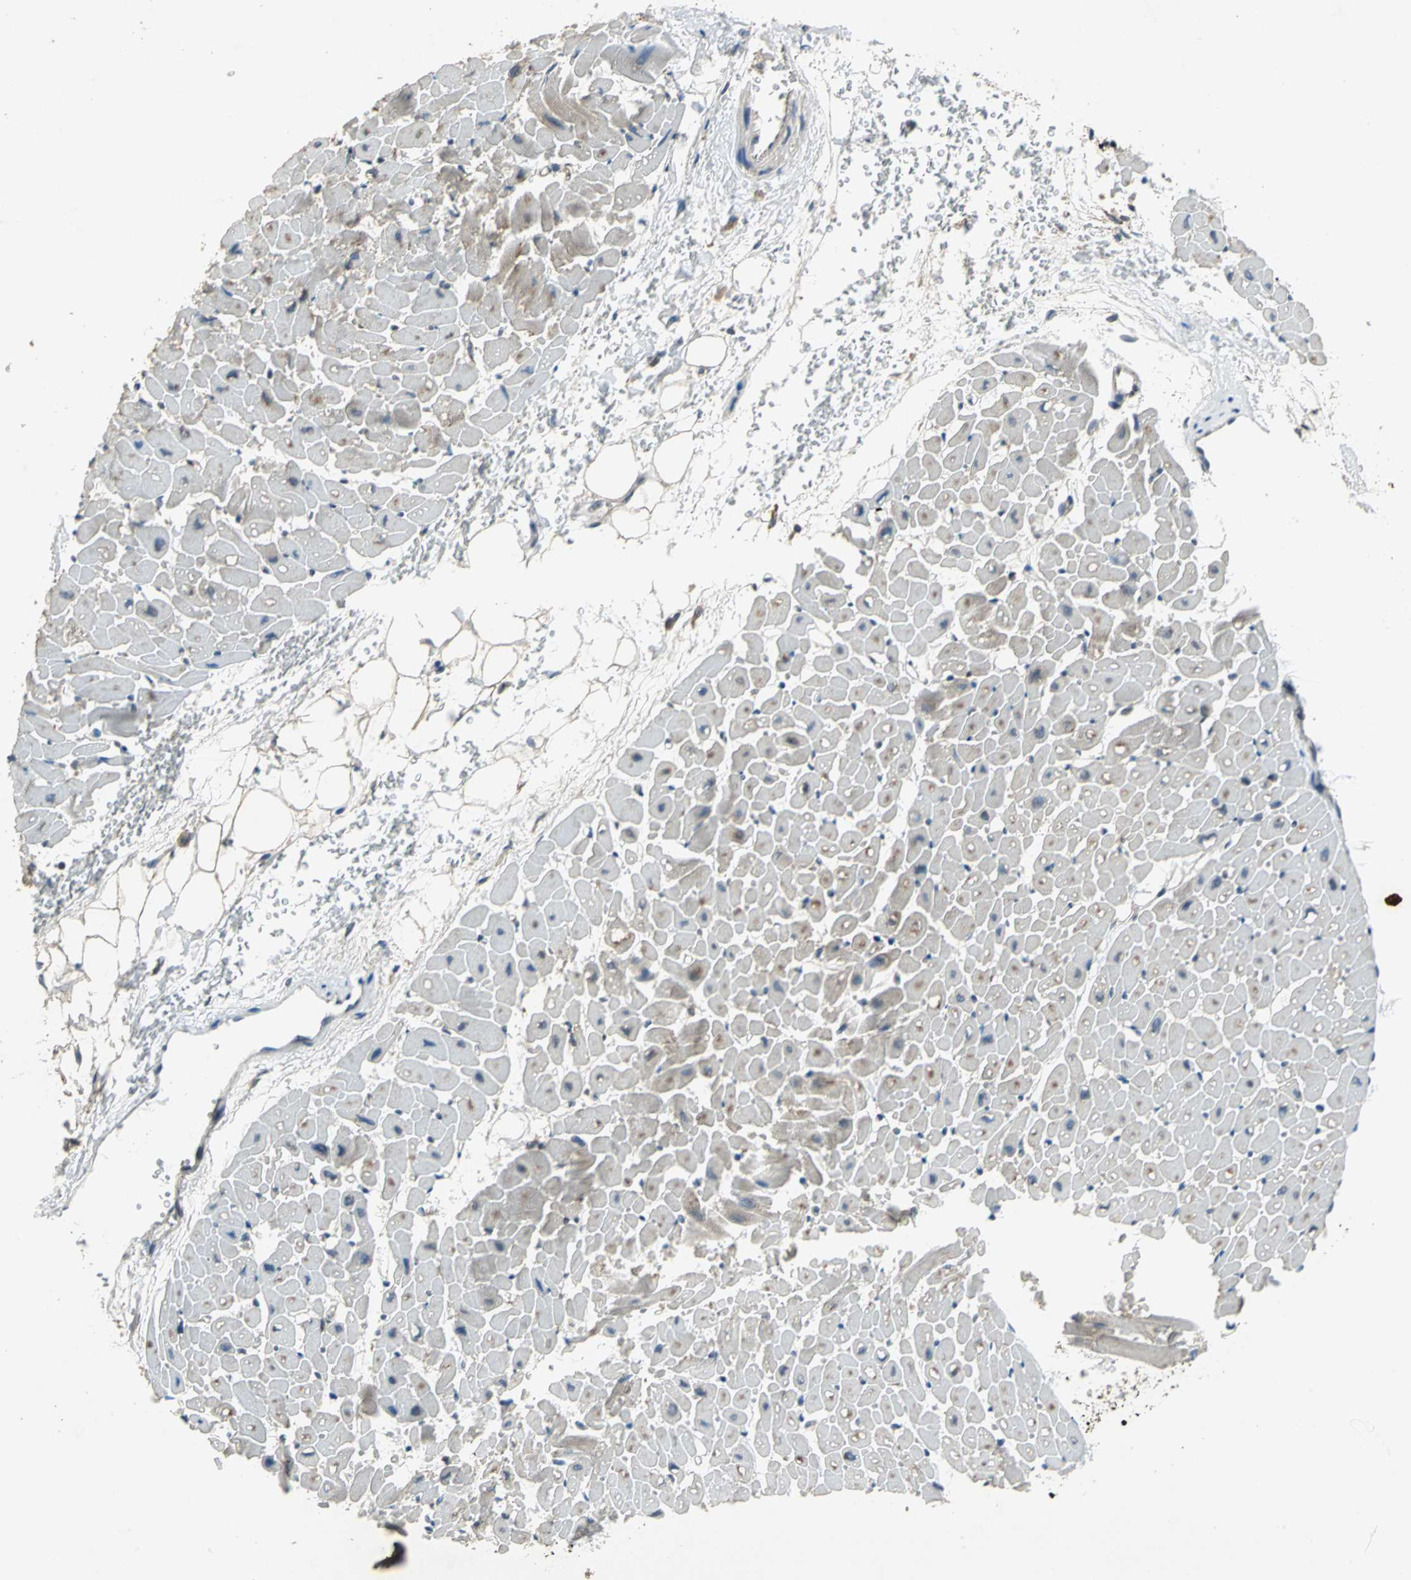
{"staining": {"intensity": "moderate", "quantity": "25%-75%", "location": "cytoplasmic/membranous"}, "tissue": "heart muscle", "cell_type": "Cardiomyocytes", "image_type": "normal", "snomed": [{"axis": "morphology", "description": "Normal tissue, NOS"}, {"axis": "topography", "description": "Heart"}], "caption": "Brown immunohistochemical staining in normal heart muscle displays moderate cytoplasmic/membranous staining in approximately 25%-75% of cardiomyocytes. The protein of interest is stained brown, and the nuclei are stained in blue (DAB (3,3'-diaminobenzidine) IHC with brightfield microscopy, high magnification).", "gene": "NFKBIE", "patient": {"sex": "male", "age": 45}}